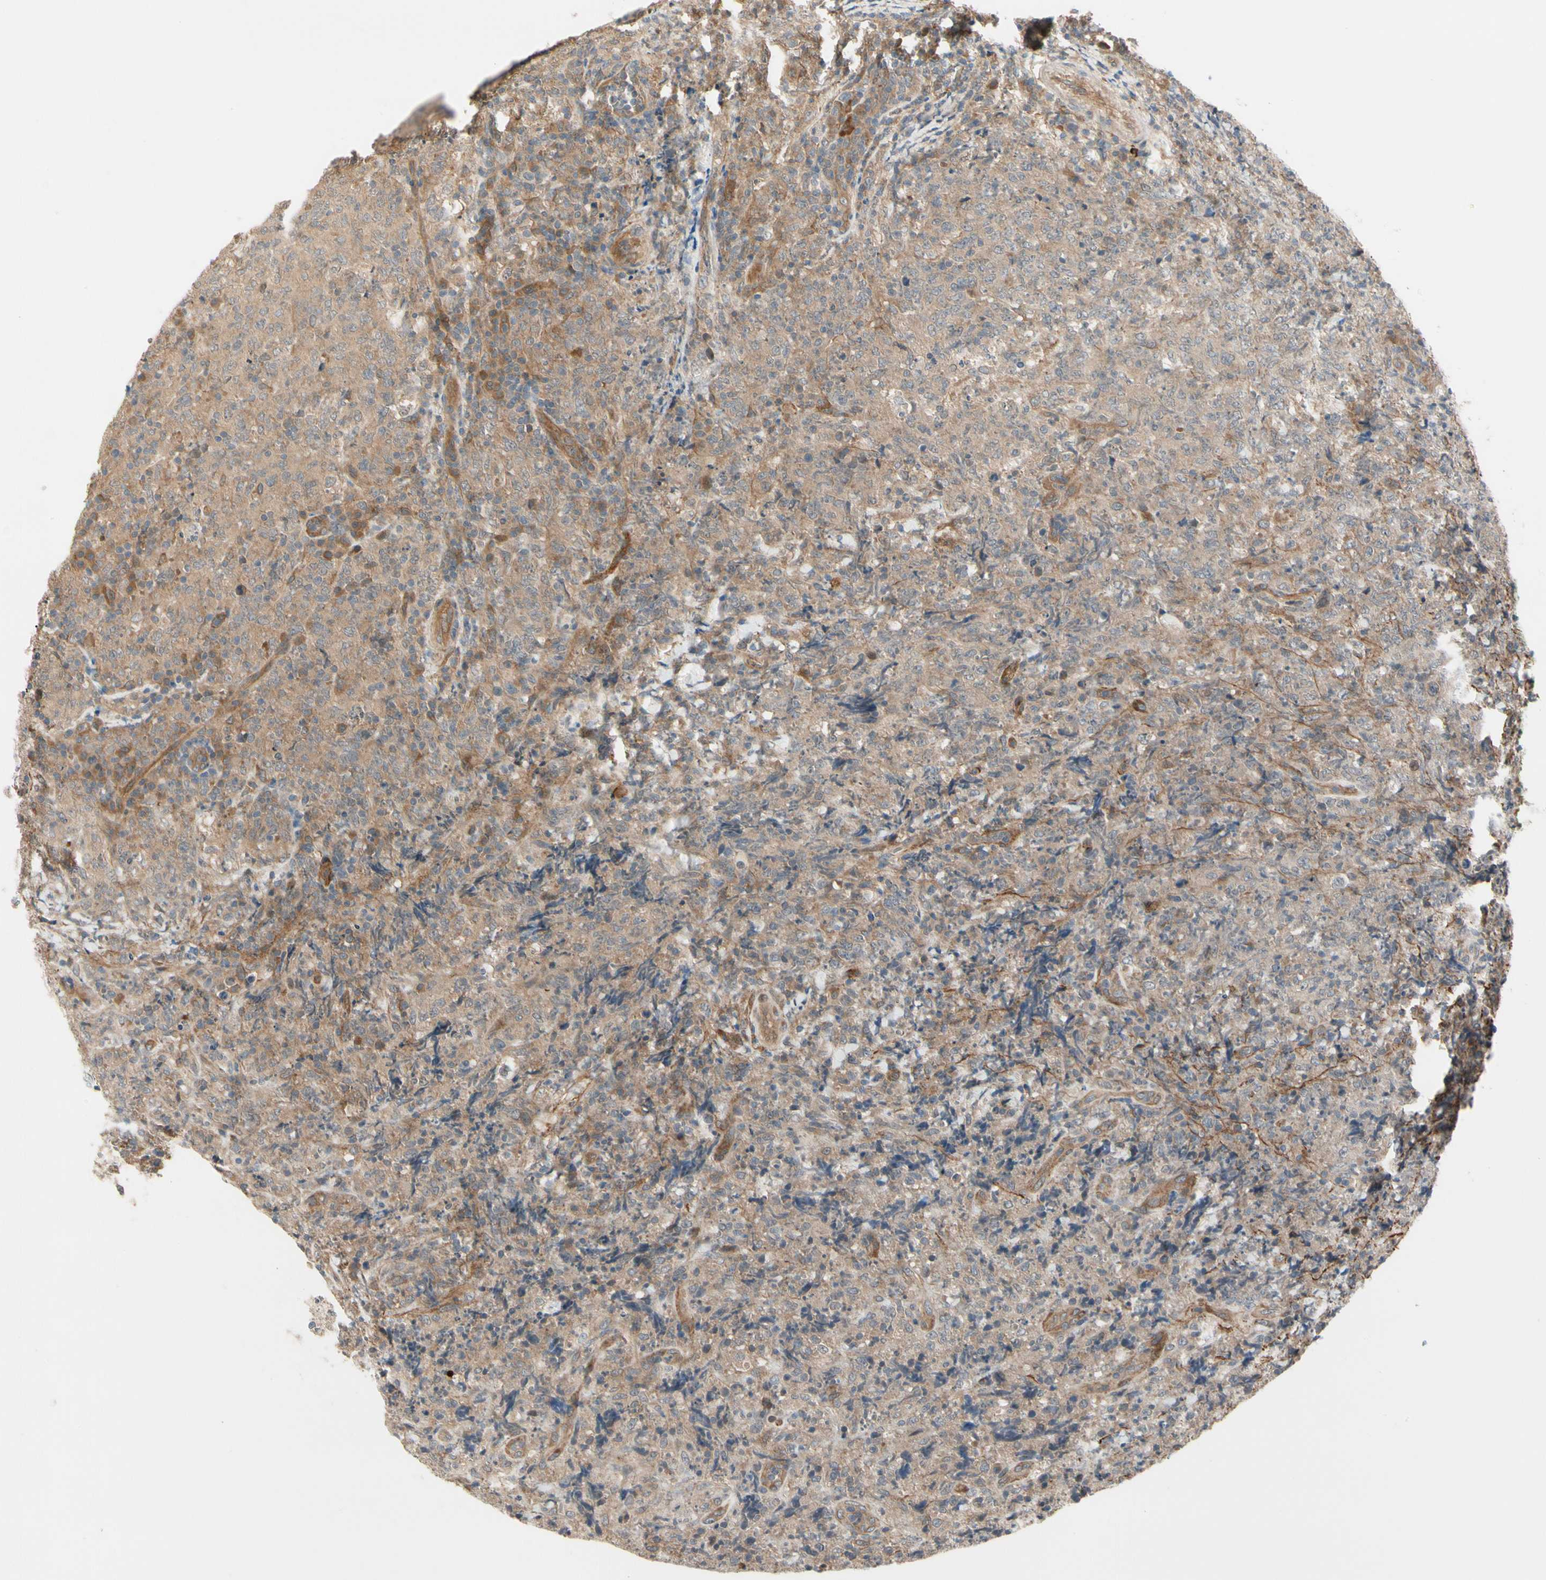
{"staining": {"intensity": "moderate", "quantity": ">75%", "location": "cytoplasmic/membranous"}, "tissue": "lymphoma", "cell_type": "Tumor cells", "image_type": "cancer", "snomed": [{"axis": "morphology", "description": "Malignant lymphoma, non-Hodgkin's type, High grade"}, {"axis": "topography", "description": "Tonsil"}], "caption": "Human lymphoma stained with a protein marker reveals moderate staining in tumor cells.", "gene": "F2R", "patient": {"sex": "female", "age": 36}}